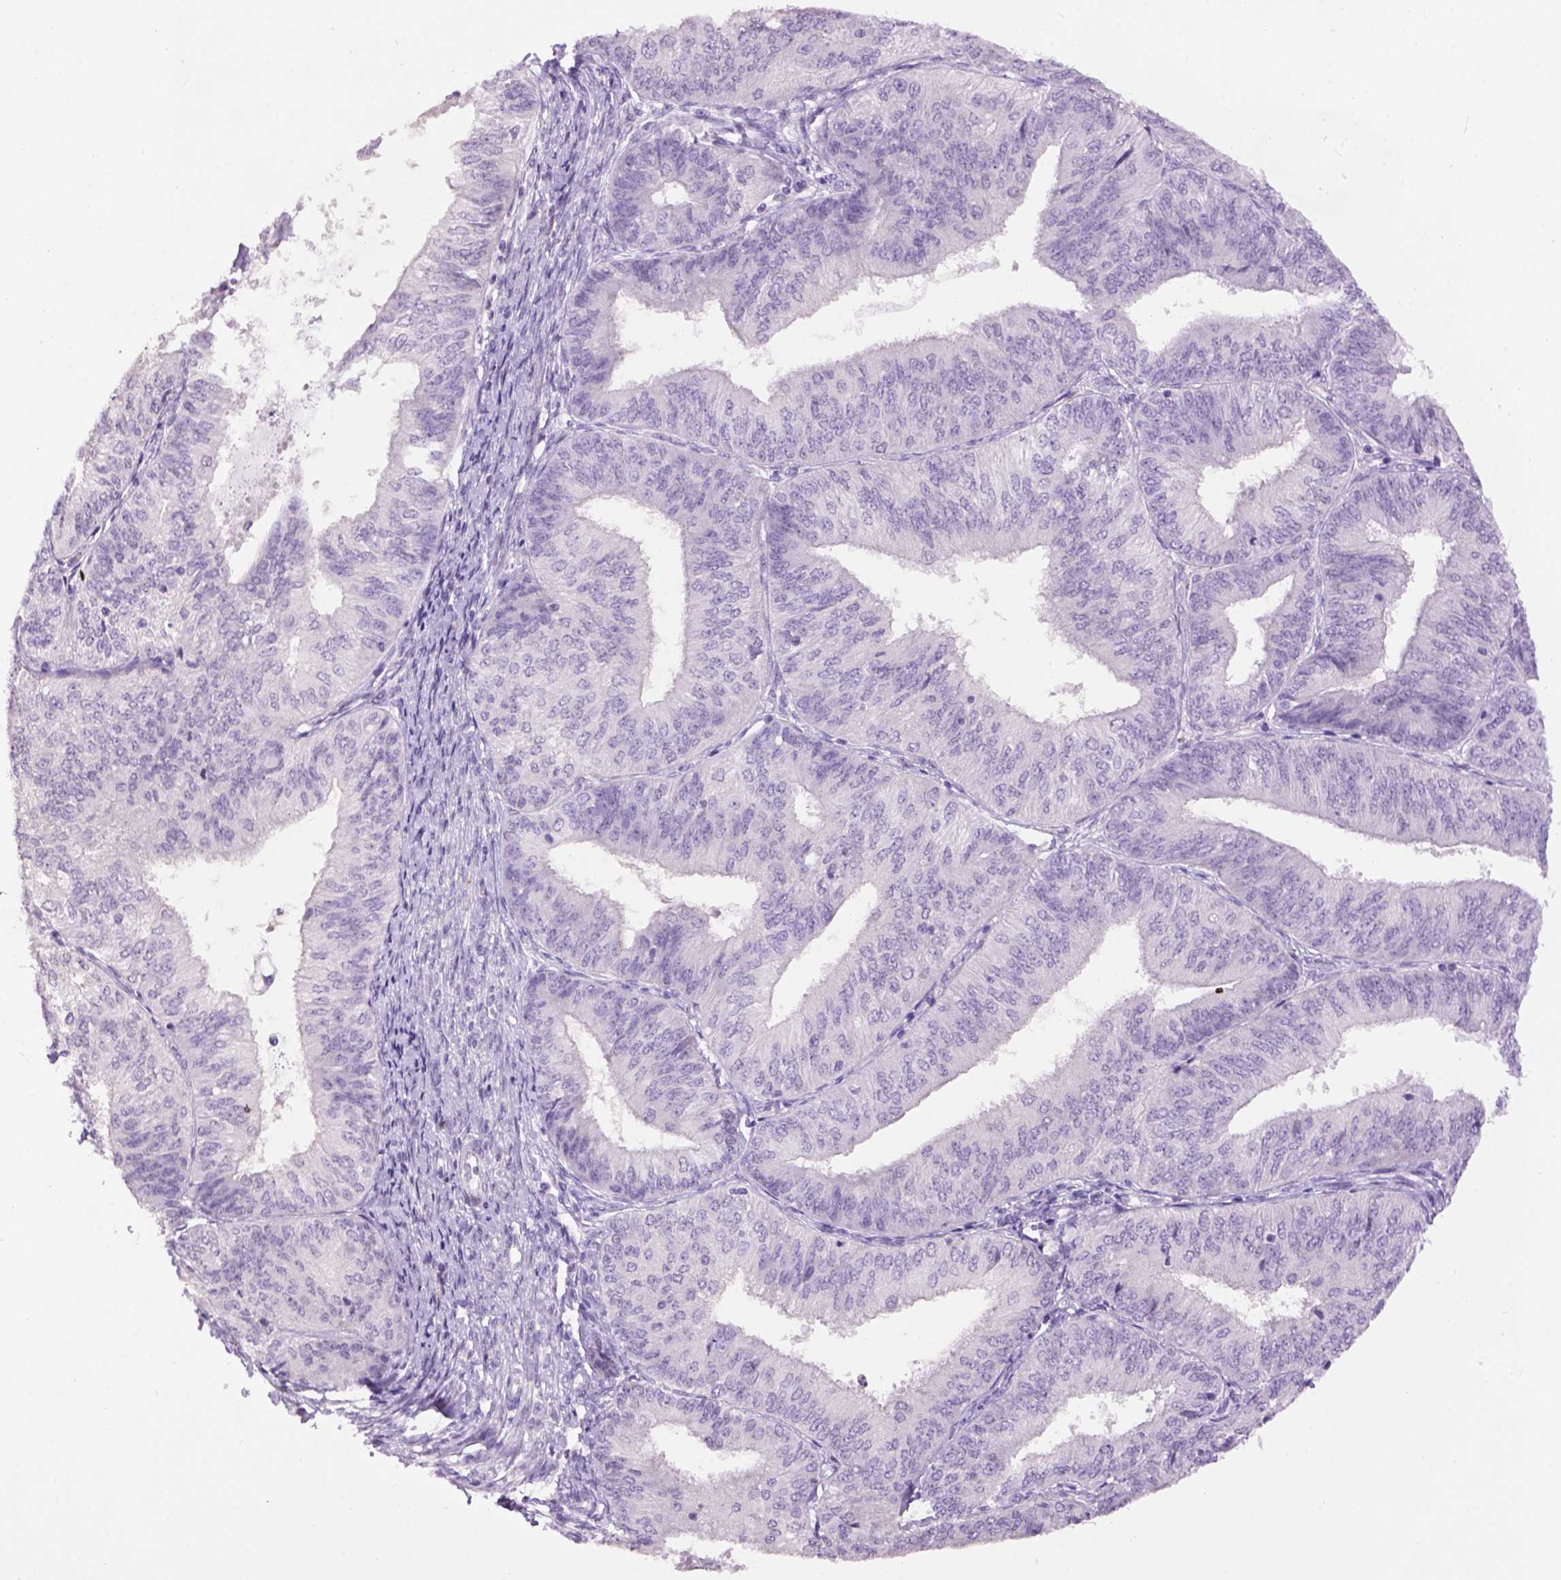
{"staining": {"intensity": "negative", "quantity": "none", "location": "none"}, "tissue": "endometrial cancer", "cell_type": "Tumor cells", "image_type": "cancer", "snomed": [{"axis": "morphology", "description": "Adenocarcinoma, NOS"}, {"axis": "topography", "description": "Endometrium"}], "caption": "There is no significant expression in tumor cells of endometrial adenocarcinoma.", "gene": "TH", "patient": {"sex": "female", "age": 58}}